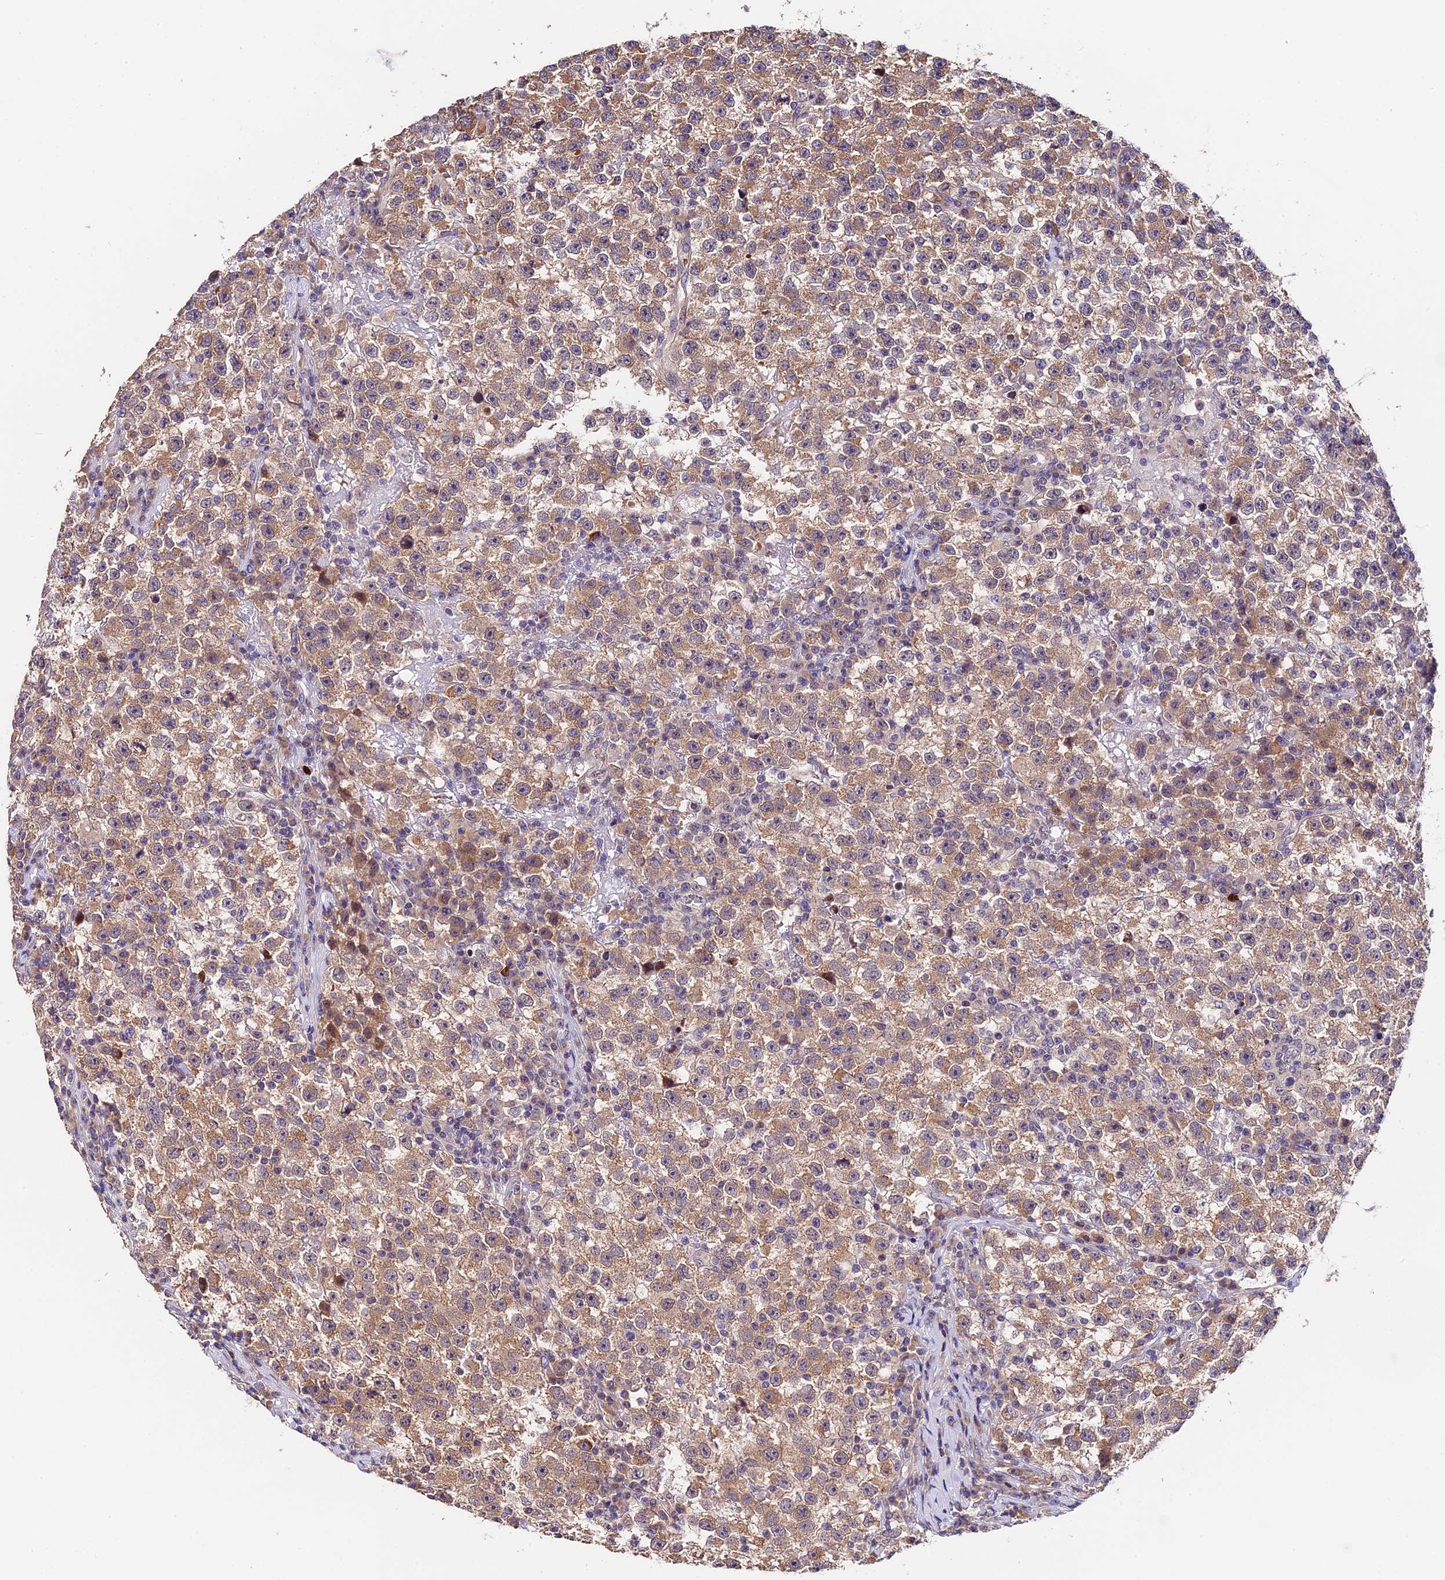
{"staining": {"intensity": "moderate", "quantity": ">75%", "location": "cytoplasmic/membranous"}, "tissue": "testis cancer", "cell_type": "Tumor cells", "image_type": "cancer", "snomed": [{"axis": "morphology", "description": "Seminoma, NOS"}, {"axis": "topography", "description": "Testis"}], "caption": "Testis seminoma stained for a protein (brown) exhibits moderate cytoplasmic/membranous positive expression in about >75% of tumor cells.", "gene": "TRMT1", "patient": {"sex": "male", "age": 22}}